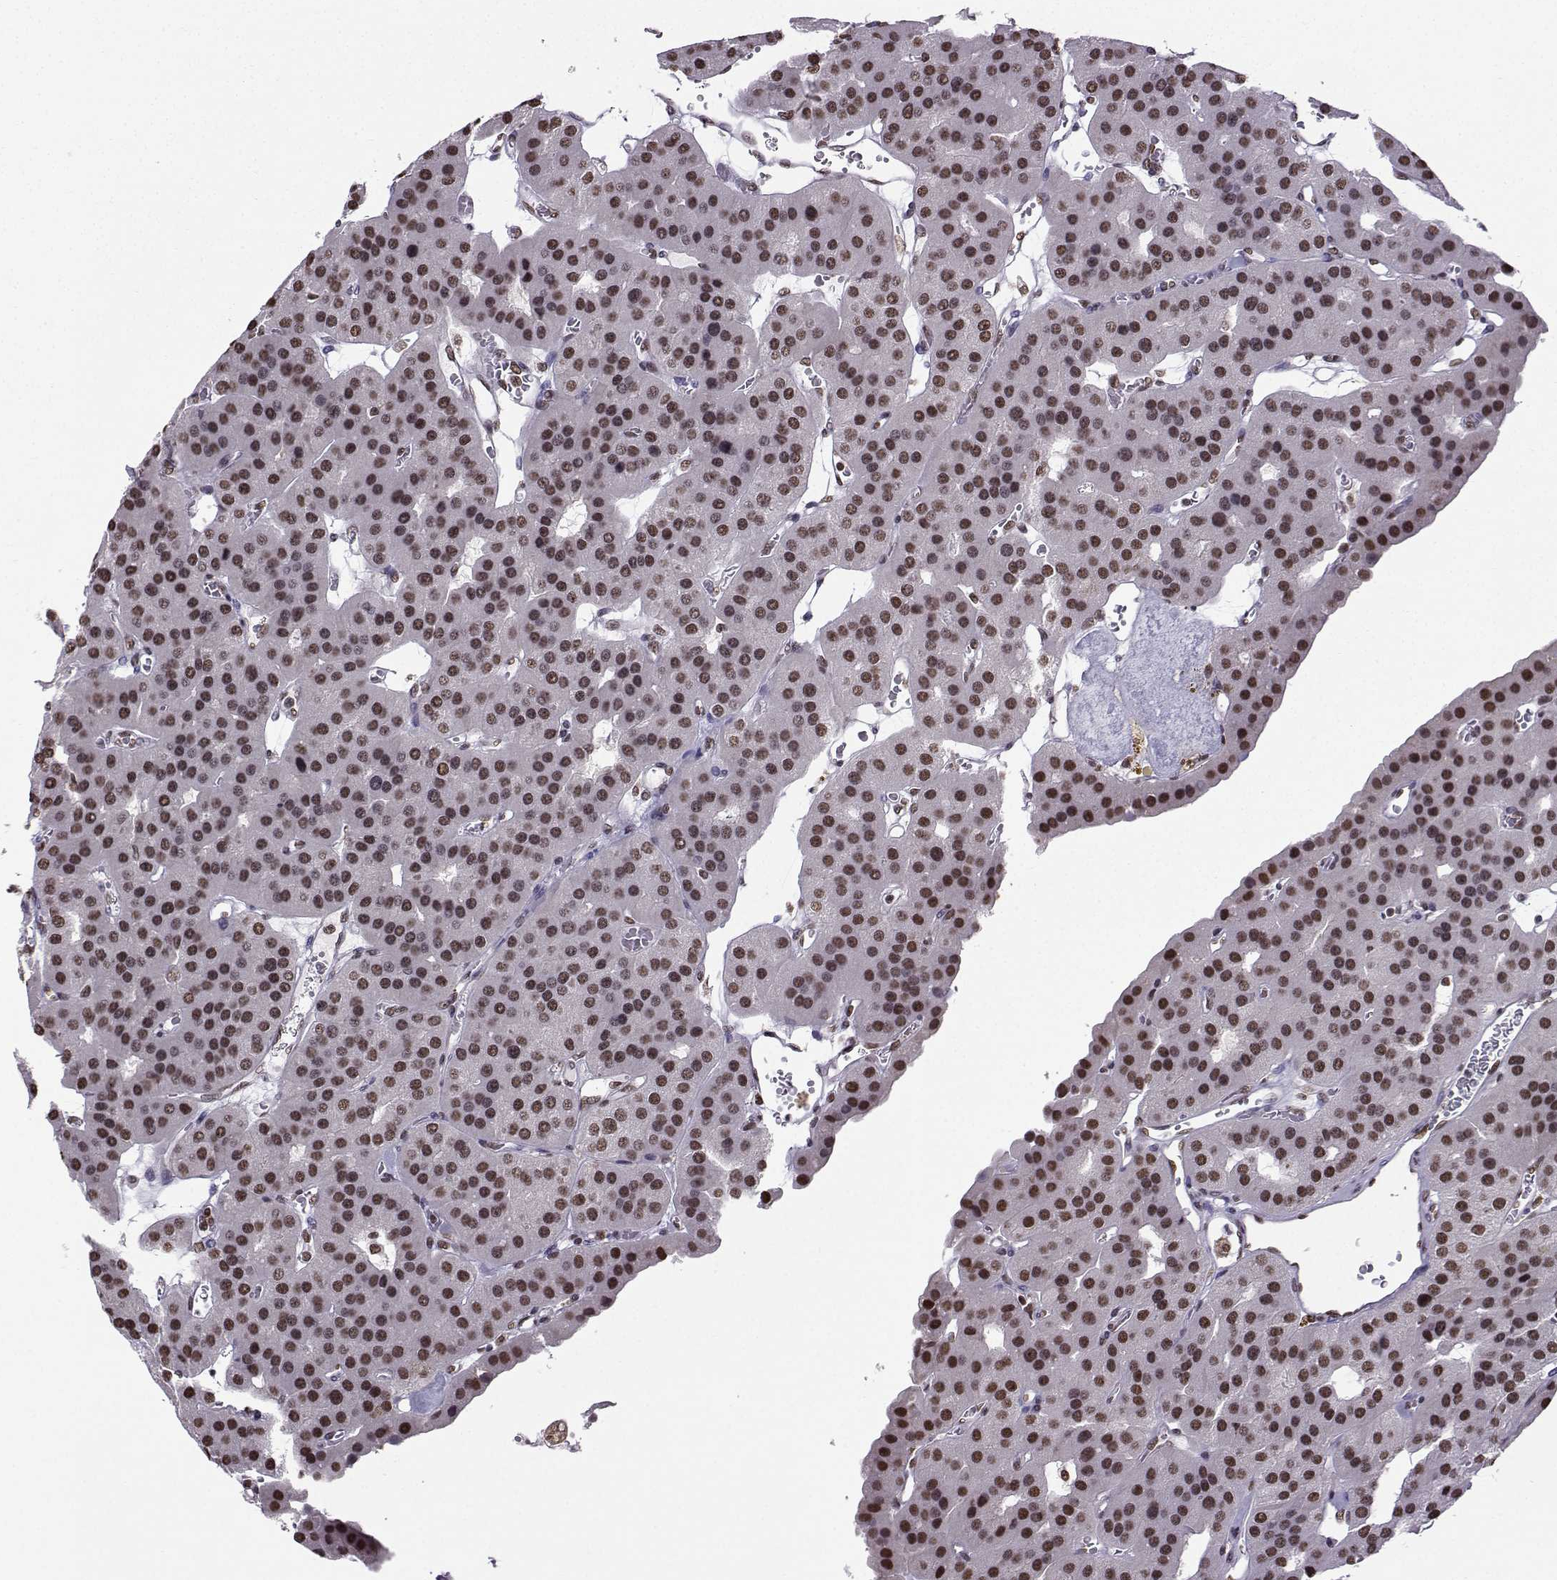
{"staining": {"intensity": "weak", "quantity": ">75%", "location": "nuclear"}, "tissue": "parathyroid gland", "cell_type": "Glandular cells", "image_type": "normal", "snomed": [{"axis": "morphology", "description": "Normal tissue, NOS"}, {"axis": "morphology", "description": "Adenoma, NOS"}, {"axis": "topography", "description": "Parathyroid gland"}], "caption": "This histopathology image reveals IHC staining of unremarkable human parathyroid gland, with low weak nuclear expression in about >75% of glandular cells.", "gene": "EZH1", "patient": {"sex": "female", "age": 86}}